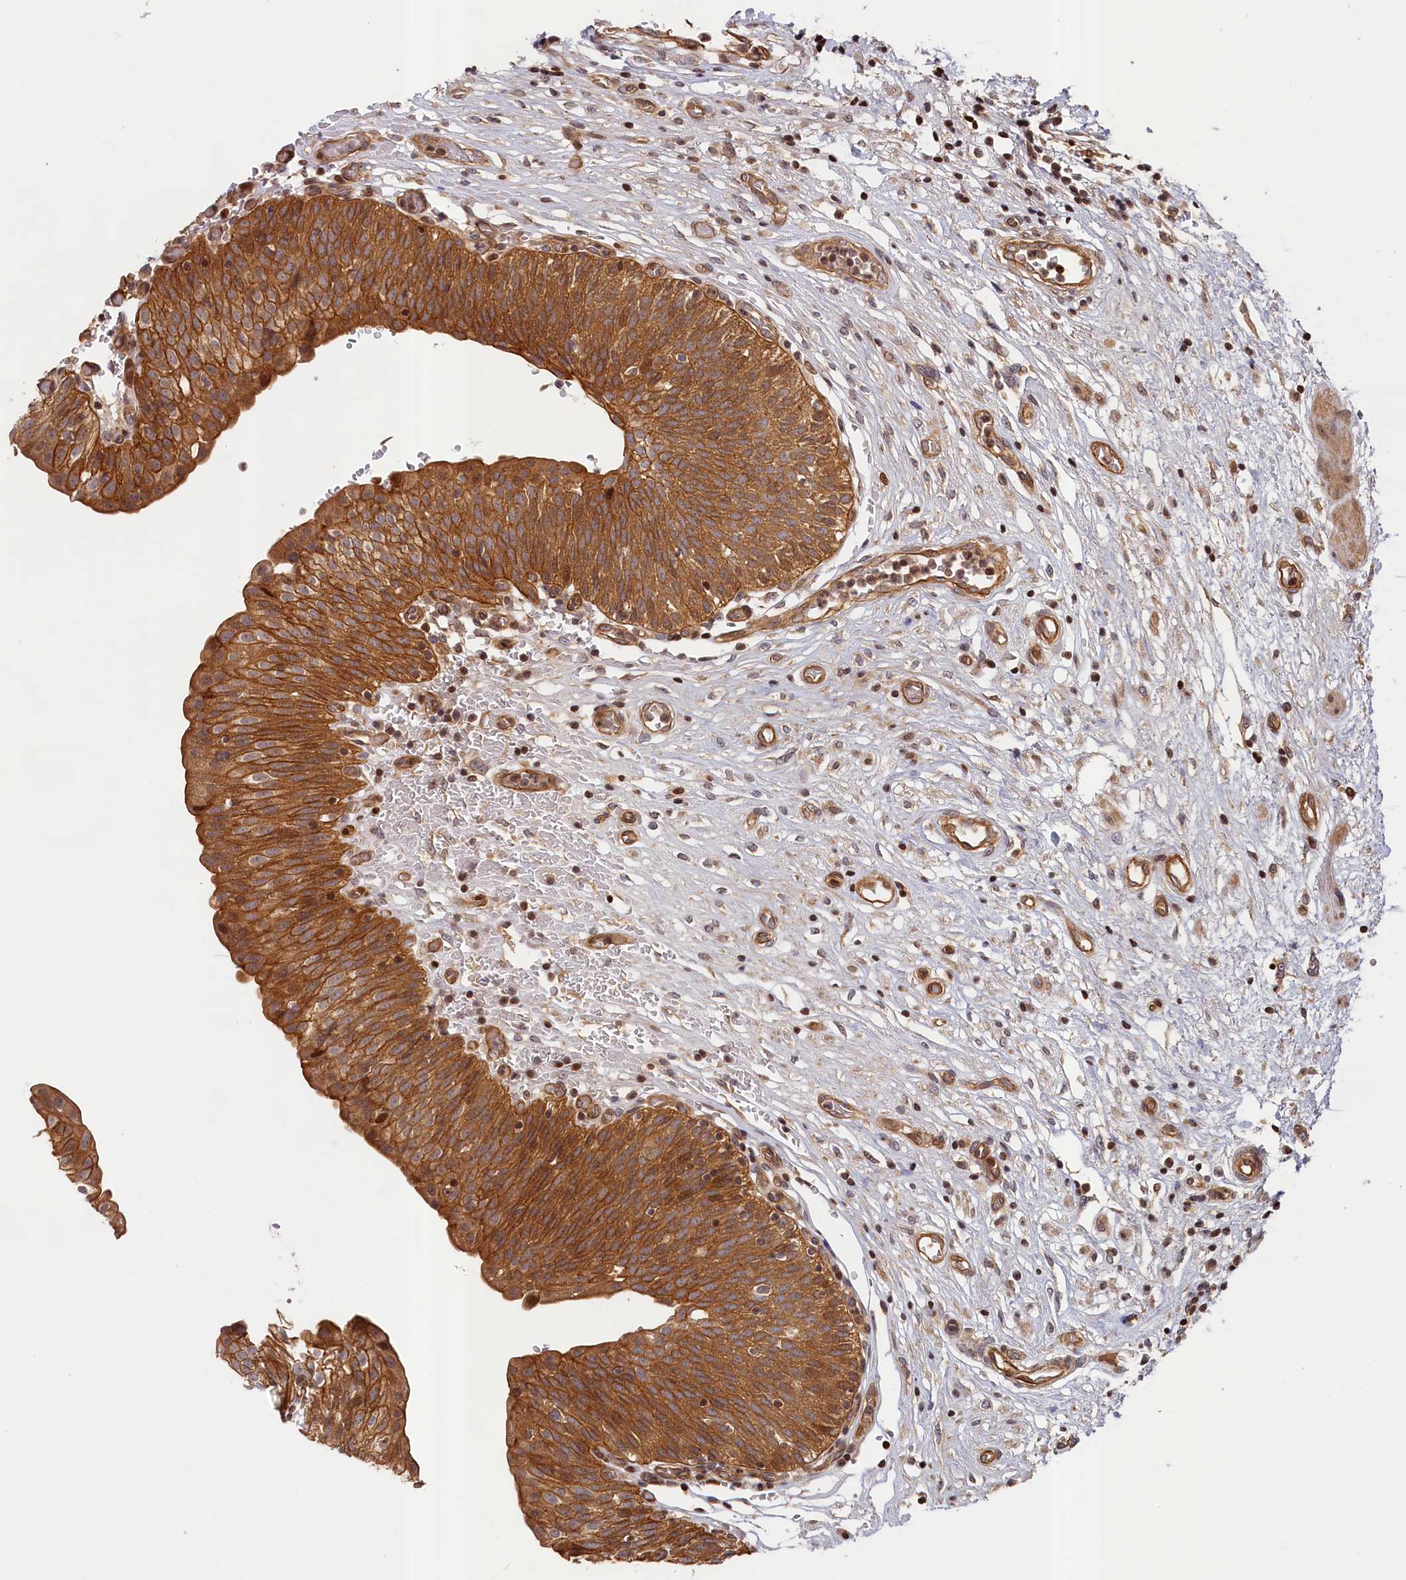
{"staining": {"intensity": "strong", "quantity": ">75%", "location": "cytoplasmic/membranous"}, "tissue": "urinary bladder", "cell_type": "Urothelial cells", "image_type": "normal", "snomed": [{"axis": "morphology", "description": "Normal tissue, NOS"}, {"axis": "topography", "description": "Urinary bladder"}], "caption": "A brown stain highlights strong cytoplasmic/membranous positivity of a protein in urothelial cells of unremarkable human urinary bladder.", "gene": "CEP44", "patient": {"sex": "male", "age": 55}}